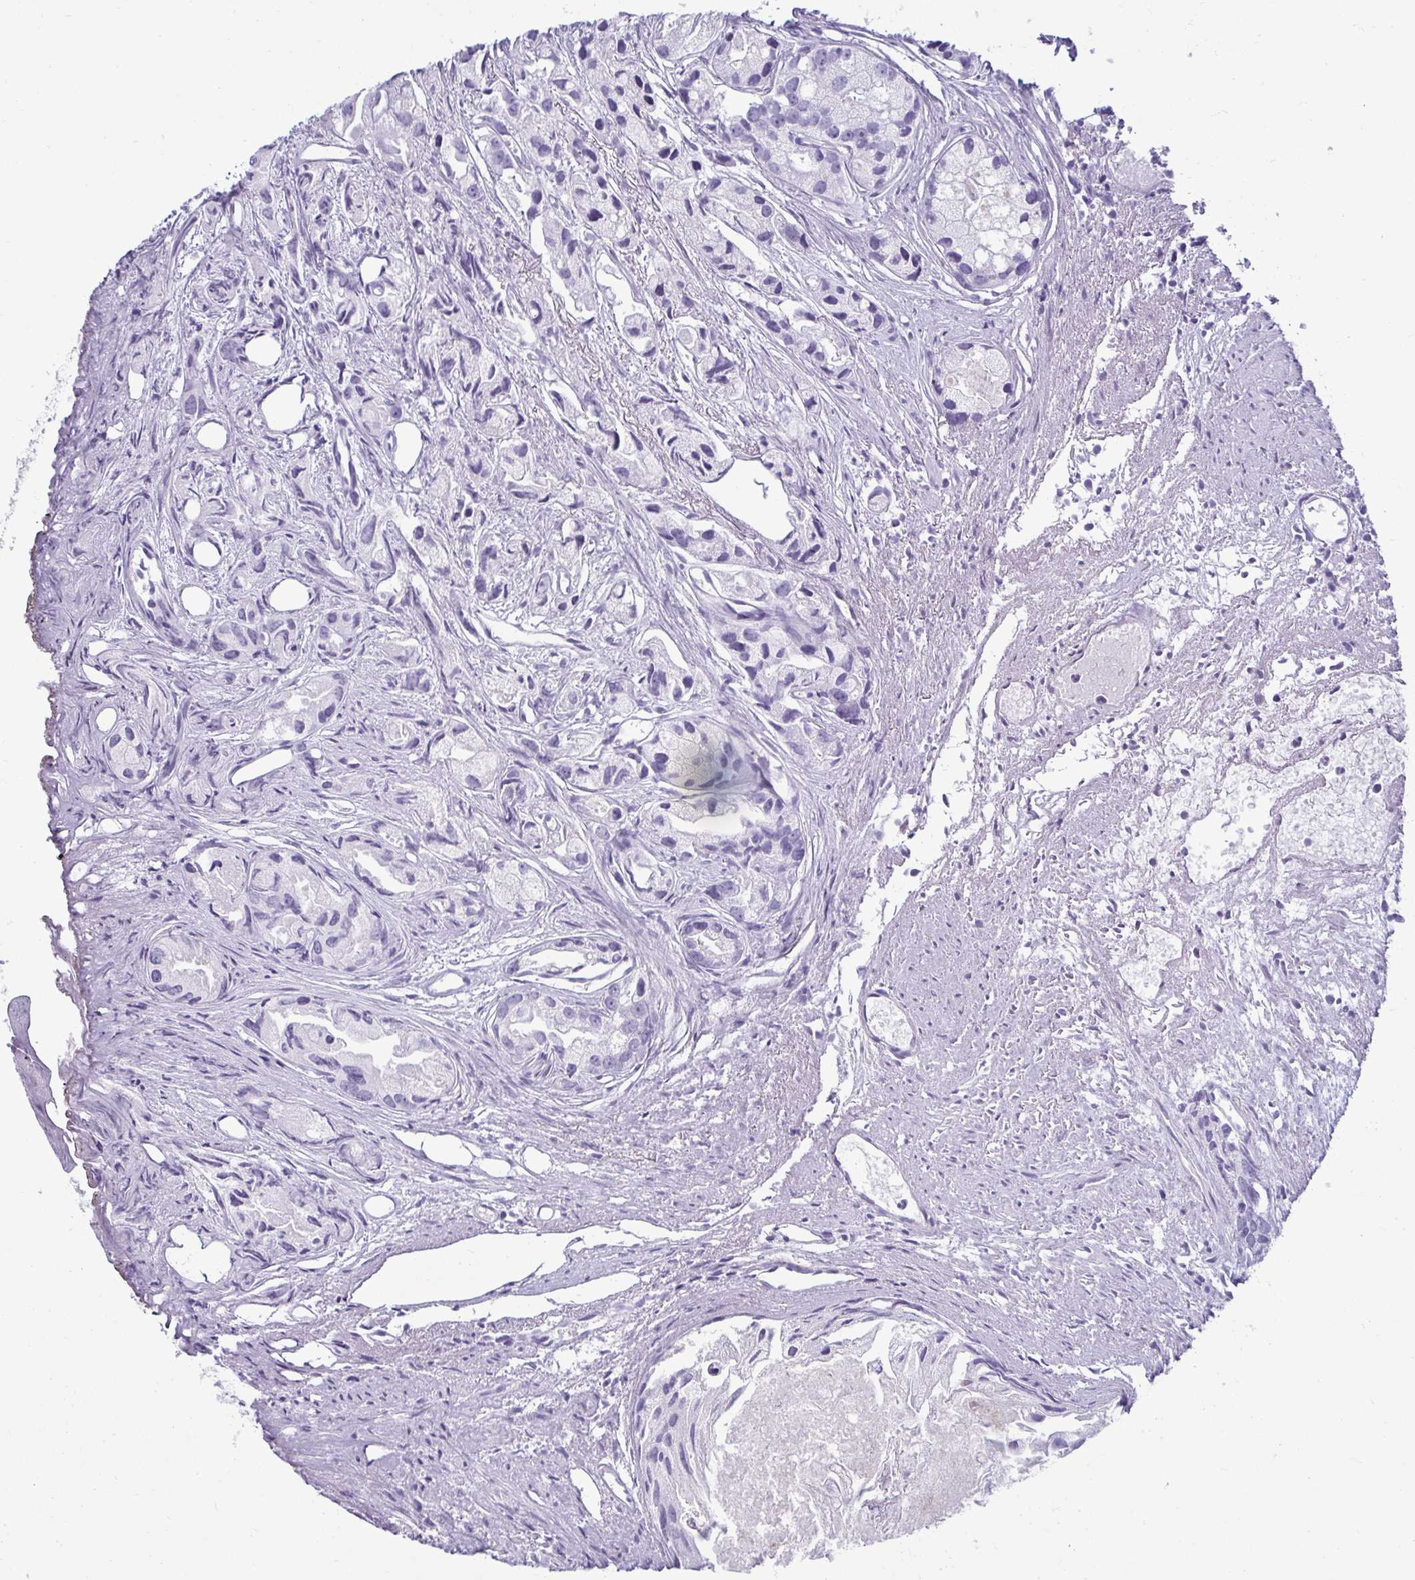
{"staining": {"intensity": "negative", "quantity": "none", "location": "none"}, "tissue": "prostate cancer", "cell_type": "Tumor cells", "image_type": "cancer", "snomed": [{"axis": "morphology", "description": "Adenocarcinoma, High grade"}, {"axis": "topography", "description": "Prostate"}], "caption": "Immunohistochemistry (IHC) photomicrograph of neoplastic tissue: prostate cancer (high-grade adenocarcinoma) stained with DAB (3,3'-diaminobenzidine) shows no significant protein staining in tumor cells.", "gene": "PDE2A", "patient": {"sex": "male", "age": 84}}